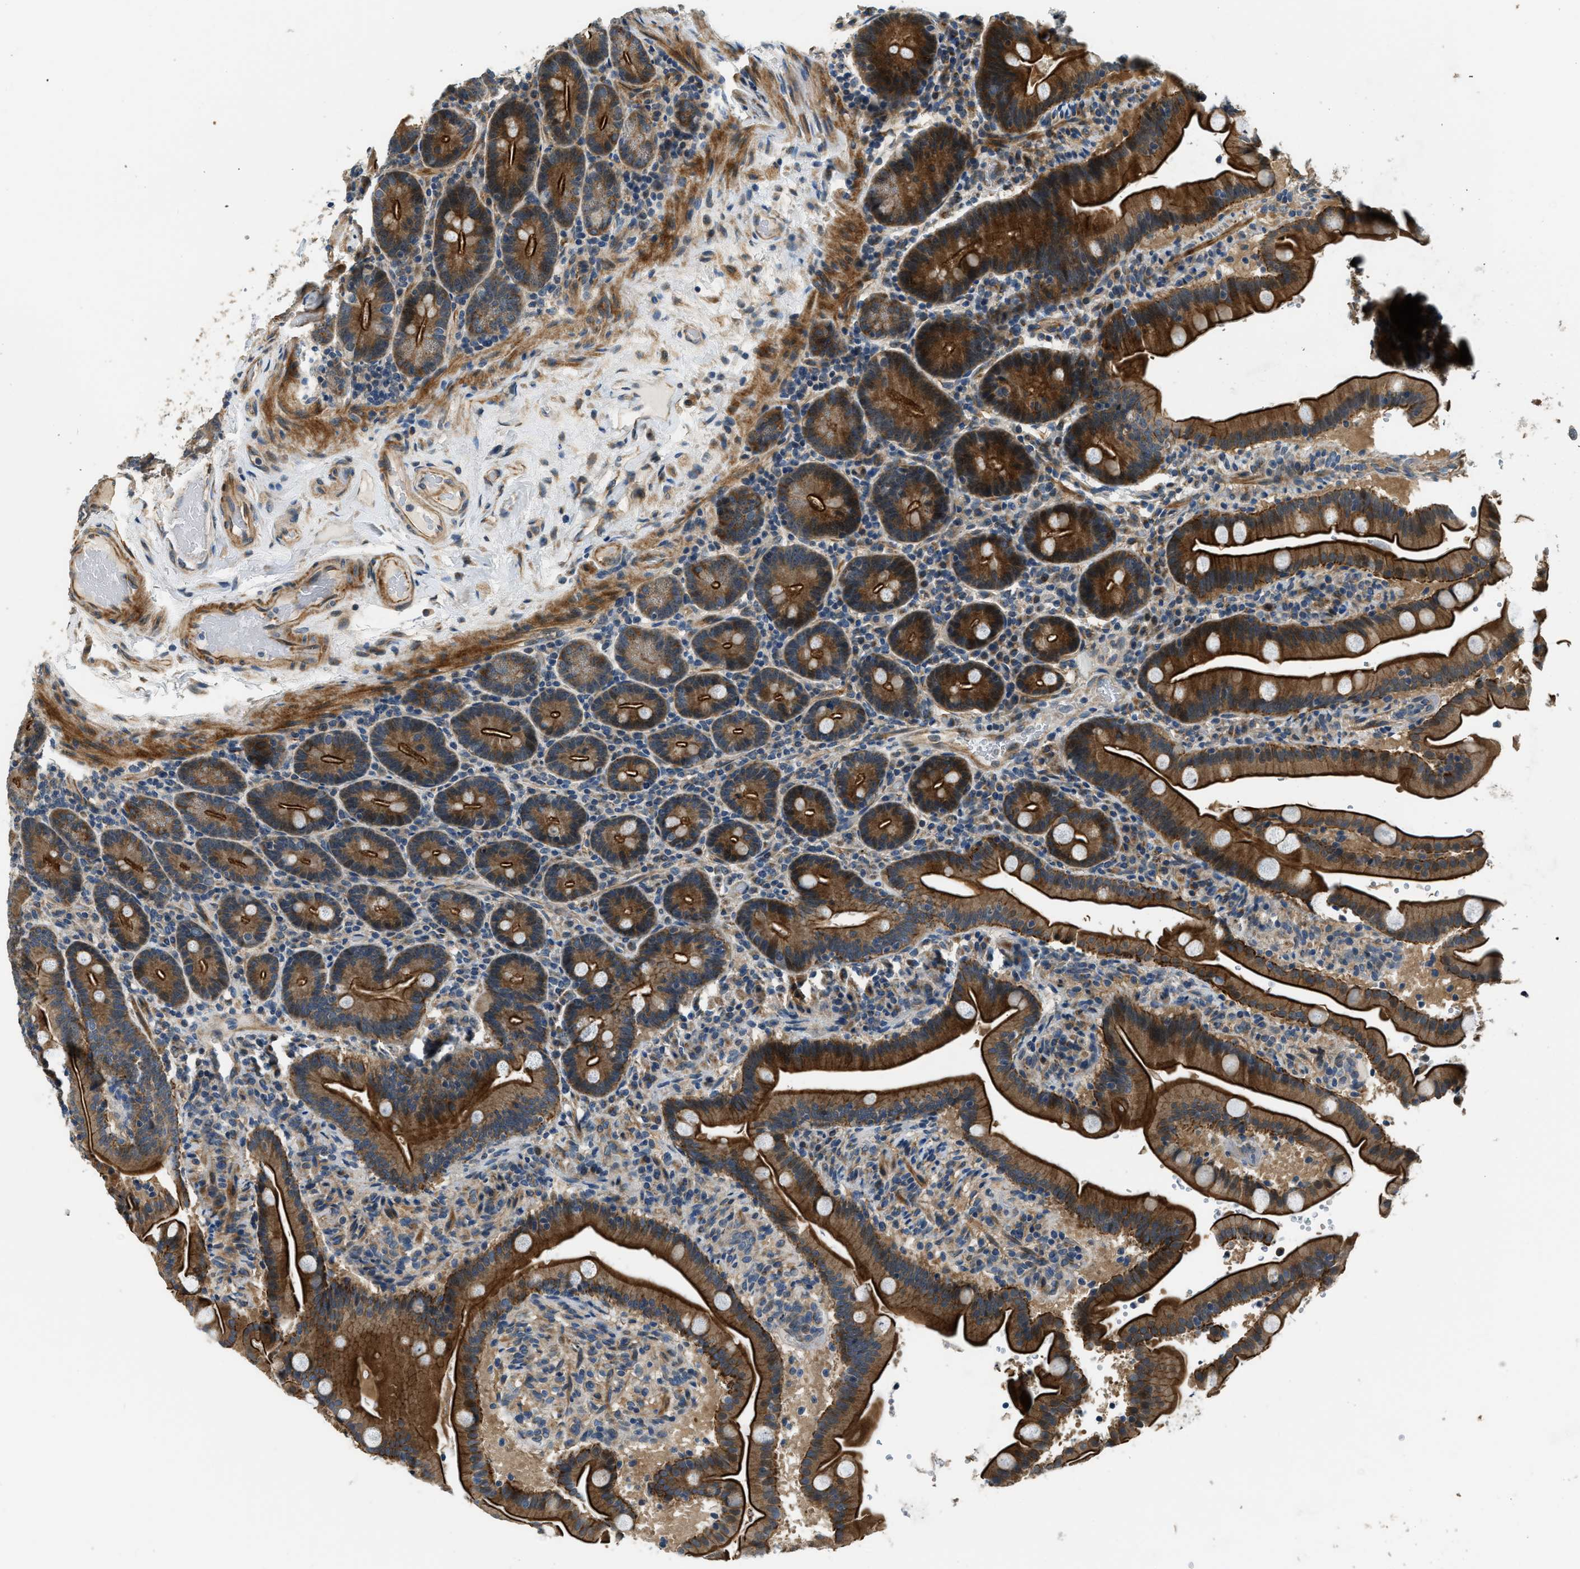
{"staining": {"intensity": "strong", "quantity": ">75%", "location": "cytoplasmic/membranous"}, "tissue": "duodenum", "cell_type": "Glandular cells", "image_type": "normal", "snomed": [{"axis": "morphology", "description": "Normal tissue, NOS"}, {"axis": "topography", "description": "Duodenum"}], "caption": "Glandular cells demonstrate high levels of strong cytoplasmic/membranous positivity in about >75% of cells in unremarkable duodenum. (Brightfield microscopy of DAB IHC at high magnification).", "gene": "ALOX12", "patient": {"sex": "male", "age": 54}}